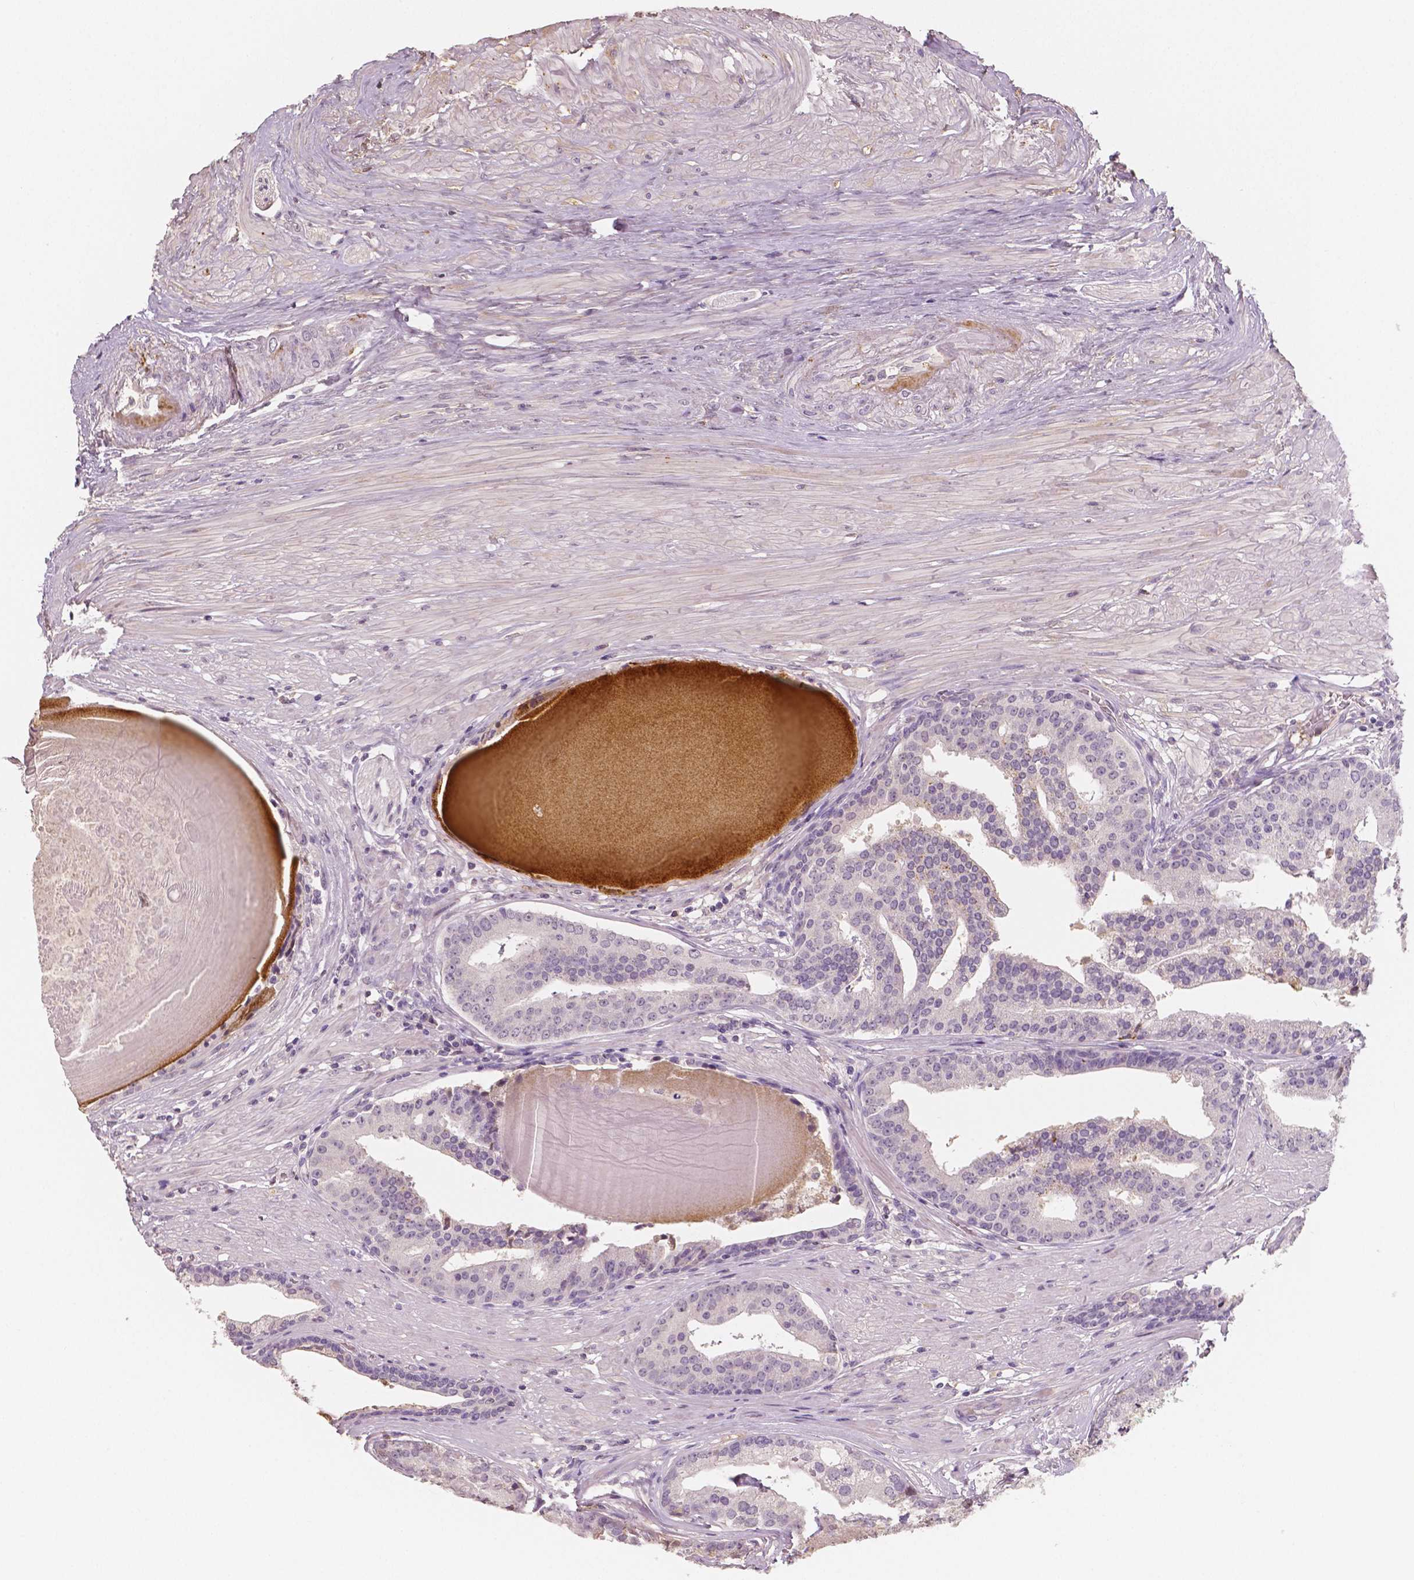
{"staining": {"intensity": "negative", "quantity": "none", "location": "none"}, "tissue": "prostate cancer", "cell_type": "Tumor cells", "image_type": "cancer", "snomed": [{"axis": "morphology", "description": "Adenocarcinoma, NOS"}, {"axis": "topography", "description": "Prostate and seminal vesicle, NOS"}, {"axis": "topography", "description": "Prostate"}], "caption": "An image of adenocarcinoma (prostate) stained for a protein displays no brown staining in tumor cells.", "gene": "APOA4", "patient": {"sex": "male", "age": 44}}